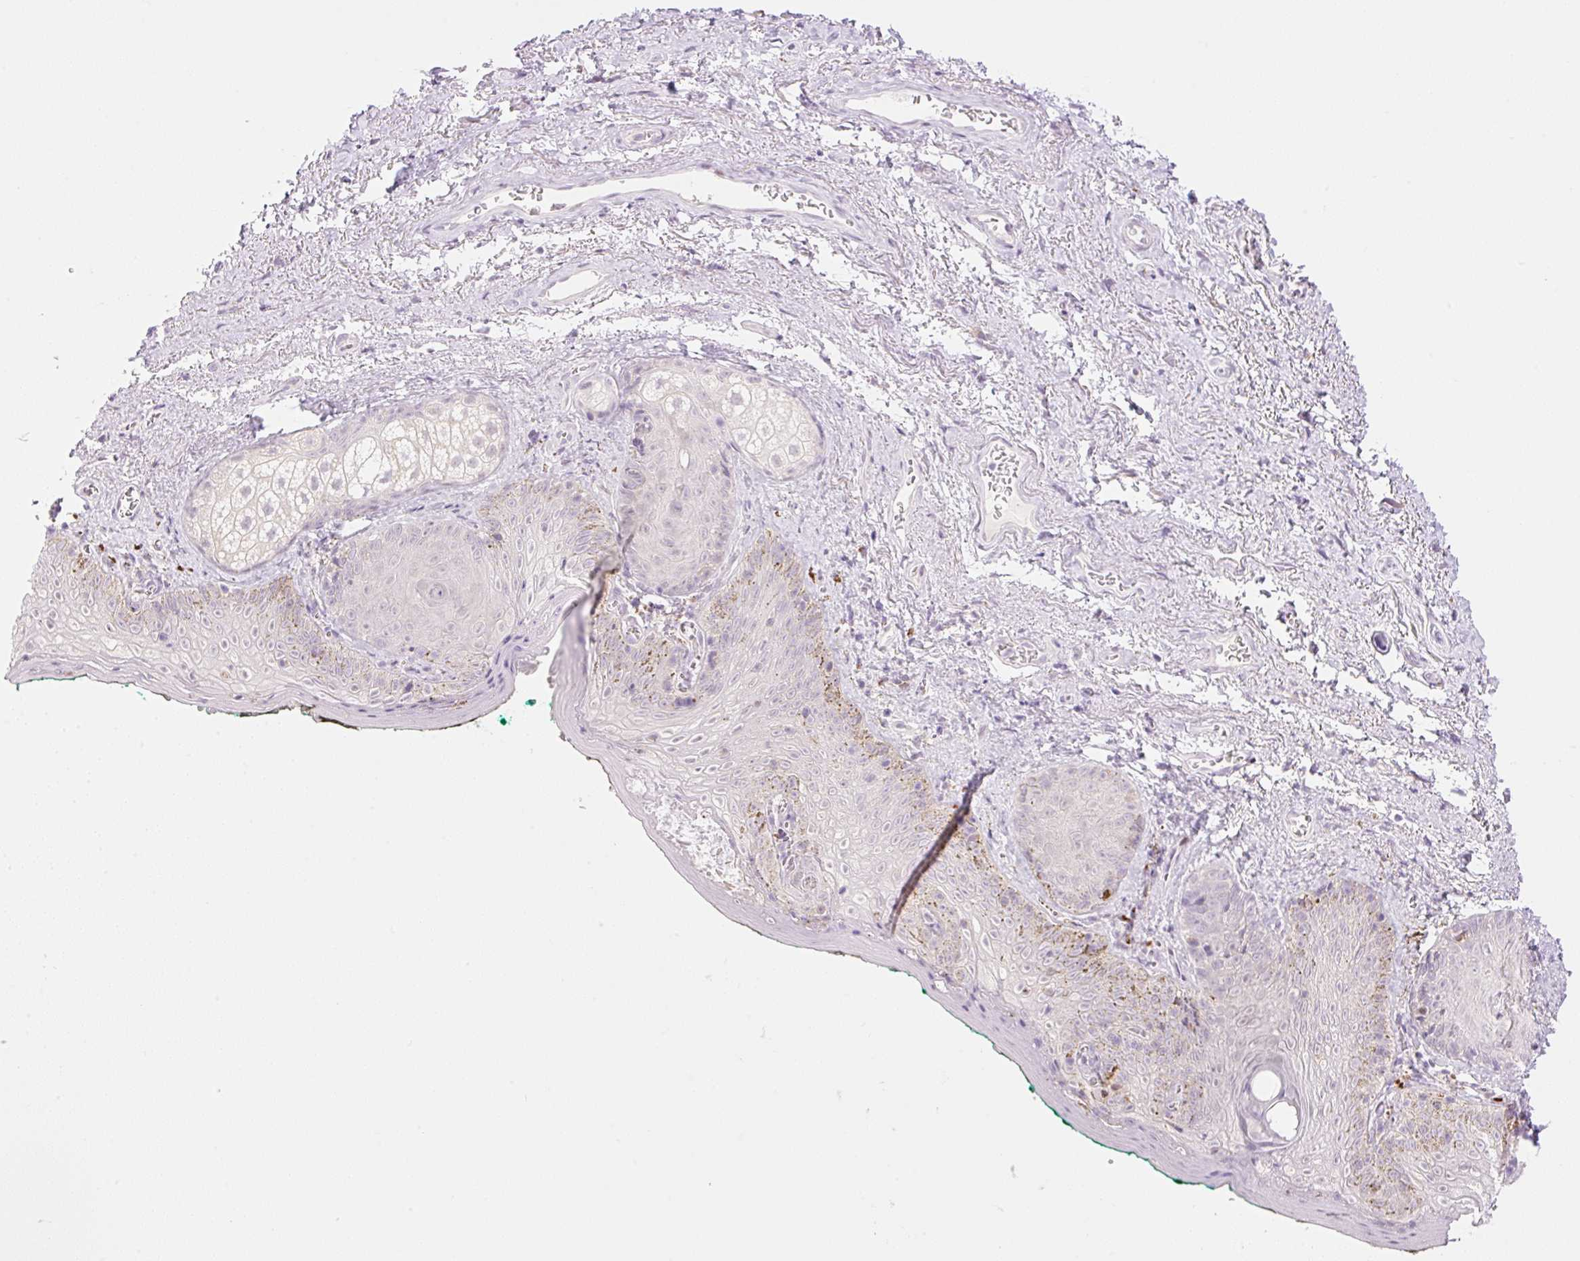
{"staining": {"intensity": "moderate", "quantity": "25%-75%", "location": "nuclear"}, "tissue": "vagina", "cell_type": "Squamous epithelial cells", "image_type": "normal", "snomed": [{"axis": "morphology", "description": "Normal tissue, NOS"}, {"axis": "topography", "description": "Vulva"}, {"axis": "topography", "description": "Vagina"}, {"axis": "topography", "description": "Peripheral nerve tissue"}], "caption": "Protein staining by immunohistochemistry displays moderate nuclear positivity in about 25%-75% of squamous epithelial cells in benign vagina. (DAB (3,3'-diaminobenzidine) IHC with brightfield microscopy, high magnification).", "gene": "SPRYD4", "patient": {"sex": "female", "age": 66}}